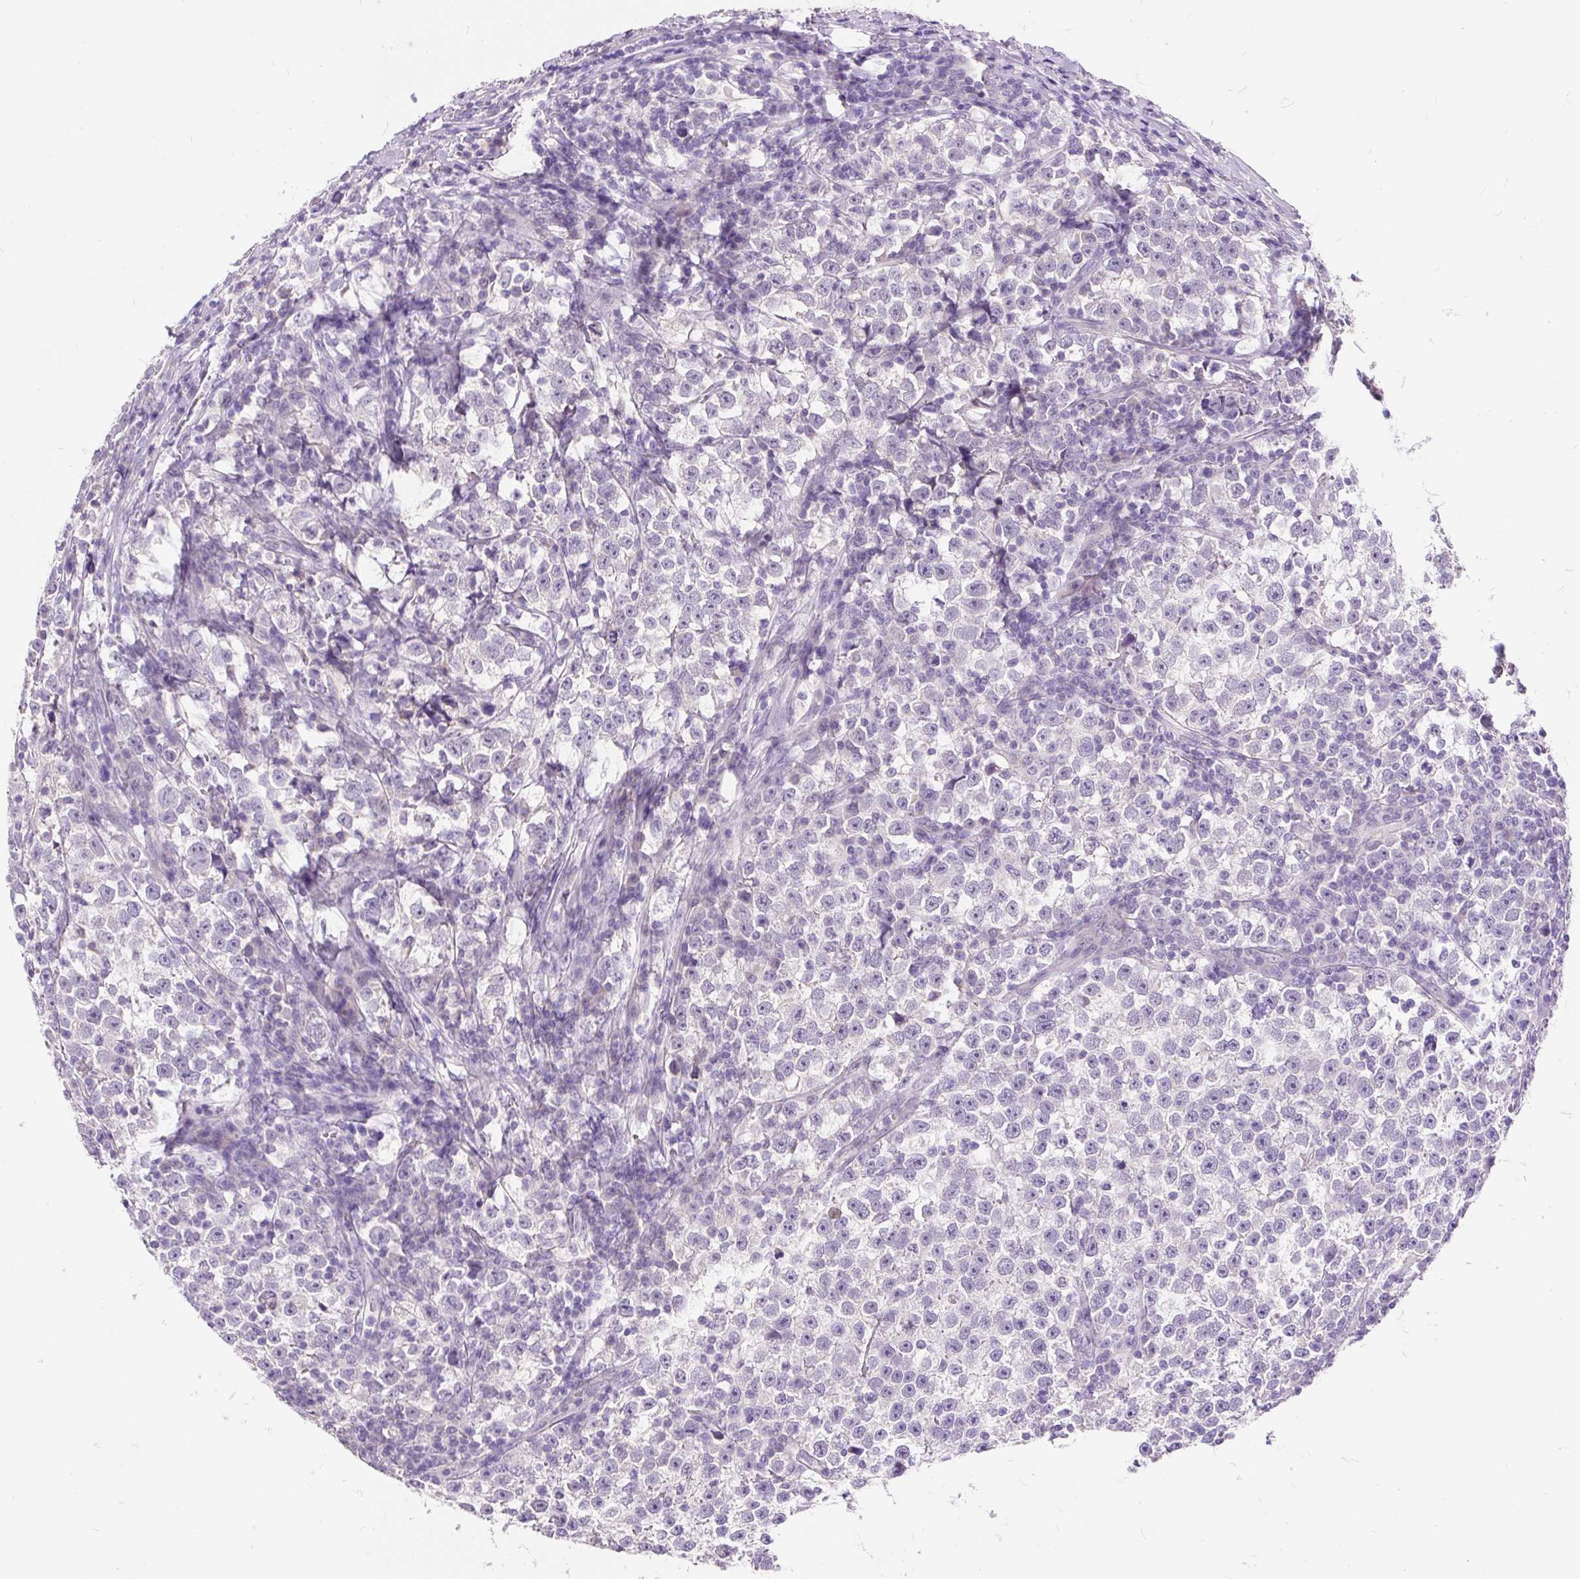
{"staining": {"intensity": "negative", "quantity": "none", "location": "none"}, "tissue": "testis cancer", "cell_type": "Tumor cells", "image_type": "cancer", "snomed": [{"axis": "morphology", "description": "Normal tissue, NOS"}, {"axis": "morphology", "description": "Seminoma, NOS"}, {"axis": "topography", "description": "Testis"}], "caption": "A histopathology image of human seminoma (testis) is negative for staining in tumor cells.", "gene": "KRTAP20-3", "patient": {"sex": "male", "age": 43}}